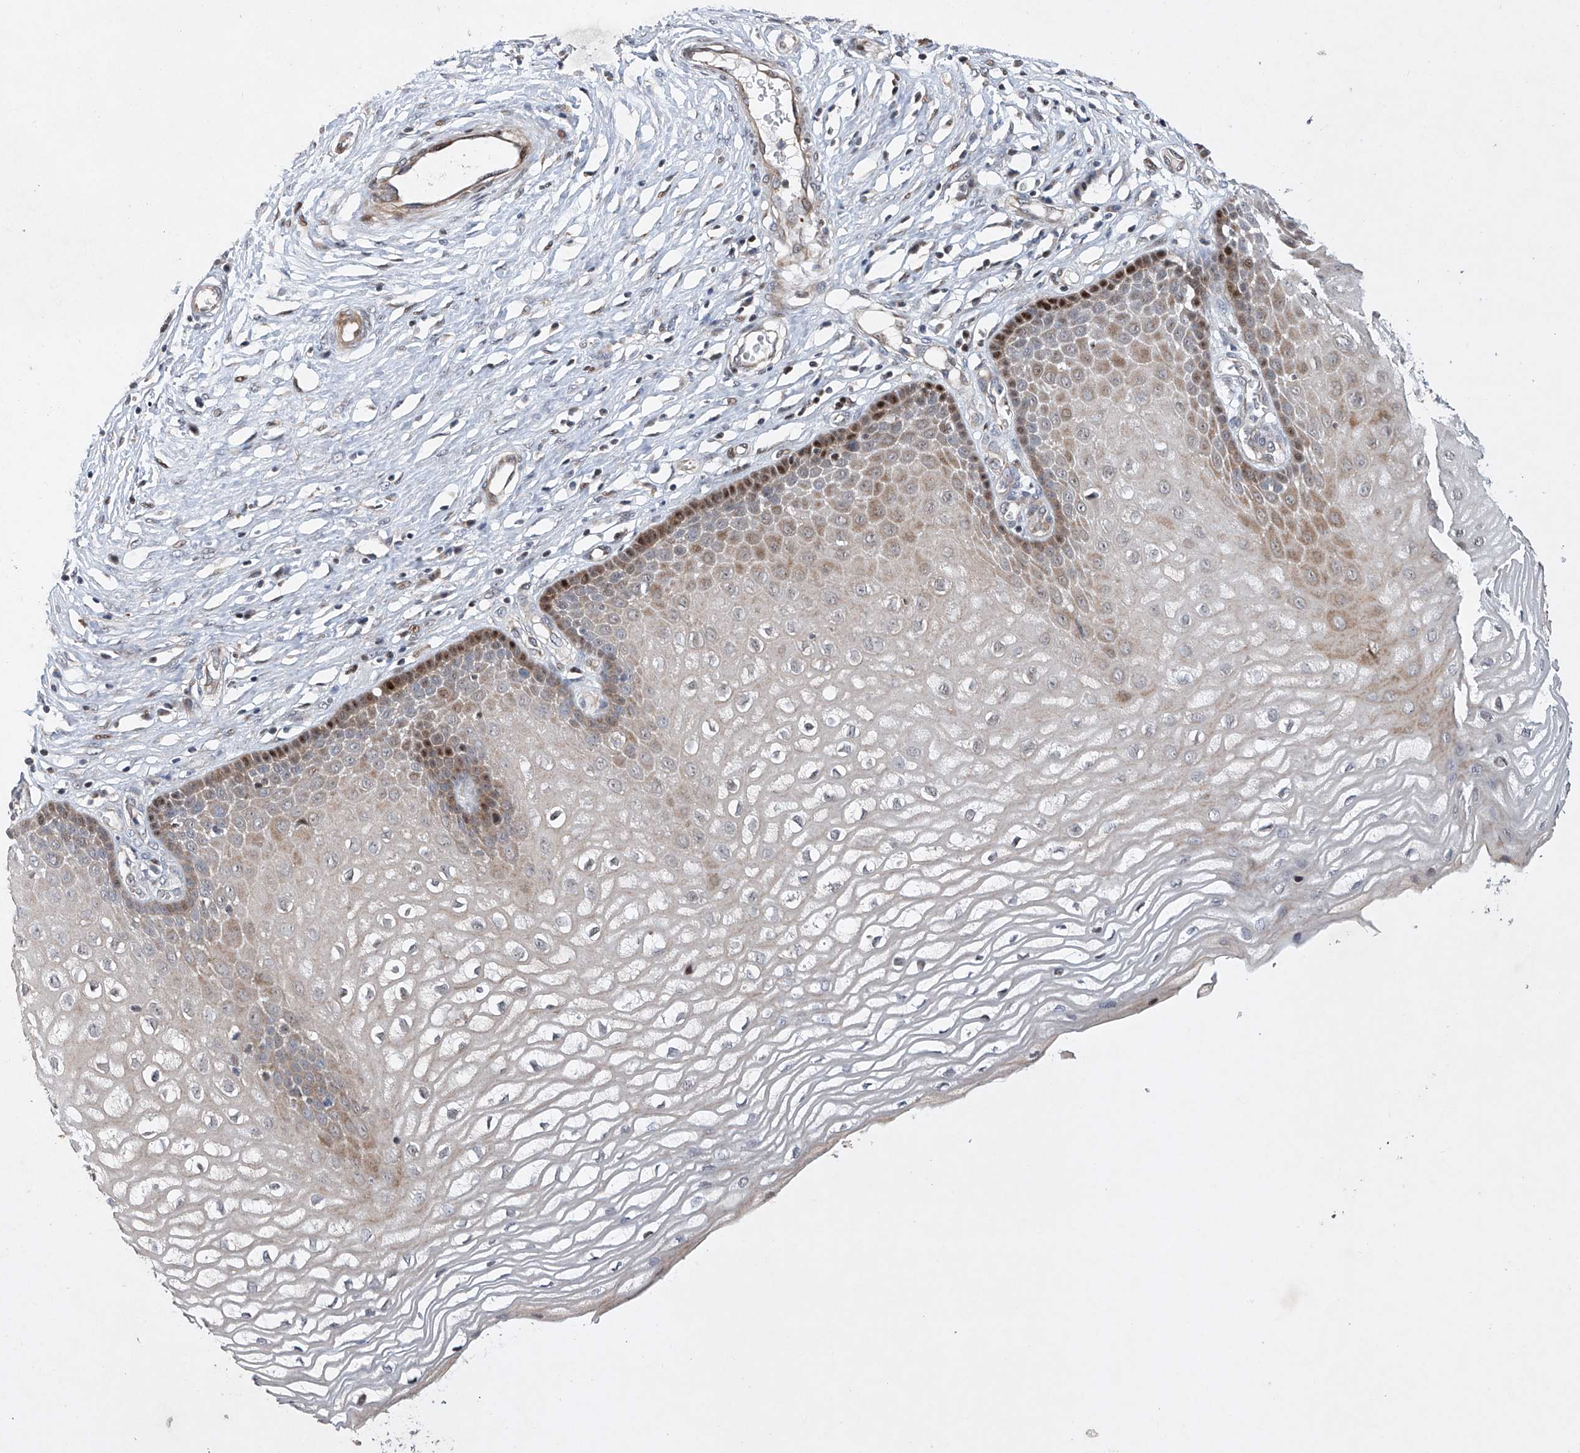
{"staining": {"intensity": "weak", "quantity": "<25%", "location": "cytoplasmic/membranous"}, "tissue": "cervix", "cell_type": "Glandular cells", "image_type": "normal", "snomed": [{"axis": "morphology", "description": "Normal tissue, NOS"}, {"axis": "topography", "description": "Cervix"}], "caption": "DAB (3,3'-diaminobenzidine) immunohistochemical staining of unremarkable human cervix displays no significant staining in glandular cells. (DAB (3,3'-diaminobenzidine) immunohistochemistry visualized using brightfield microscopy, high magnification).", "gene": "AFG1L", "patient": {"sex": "female", "age": 55}}